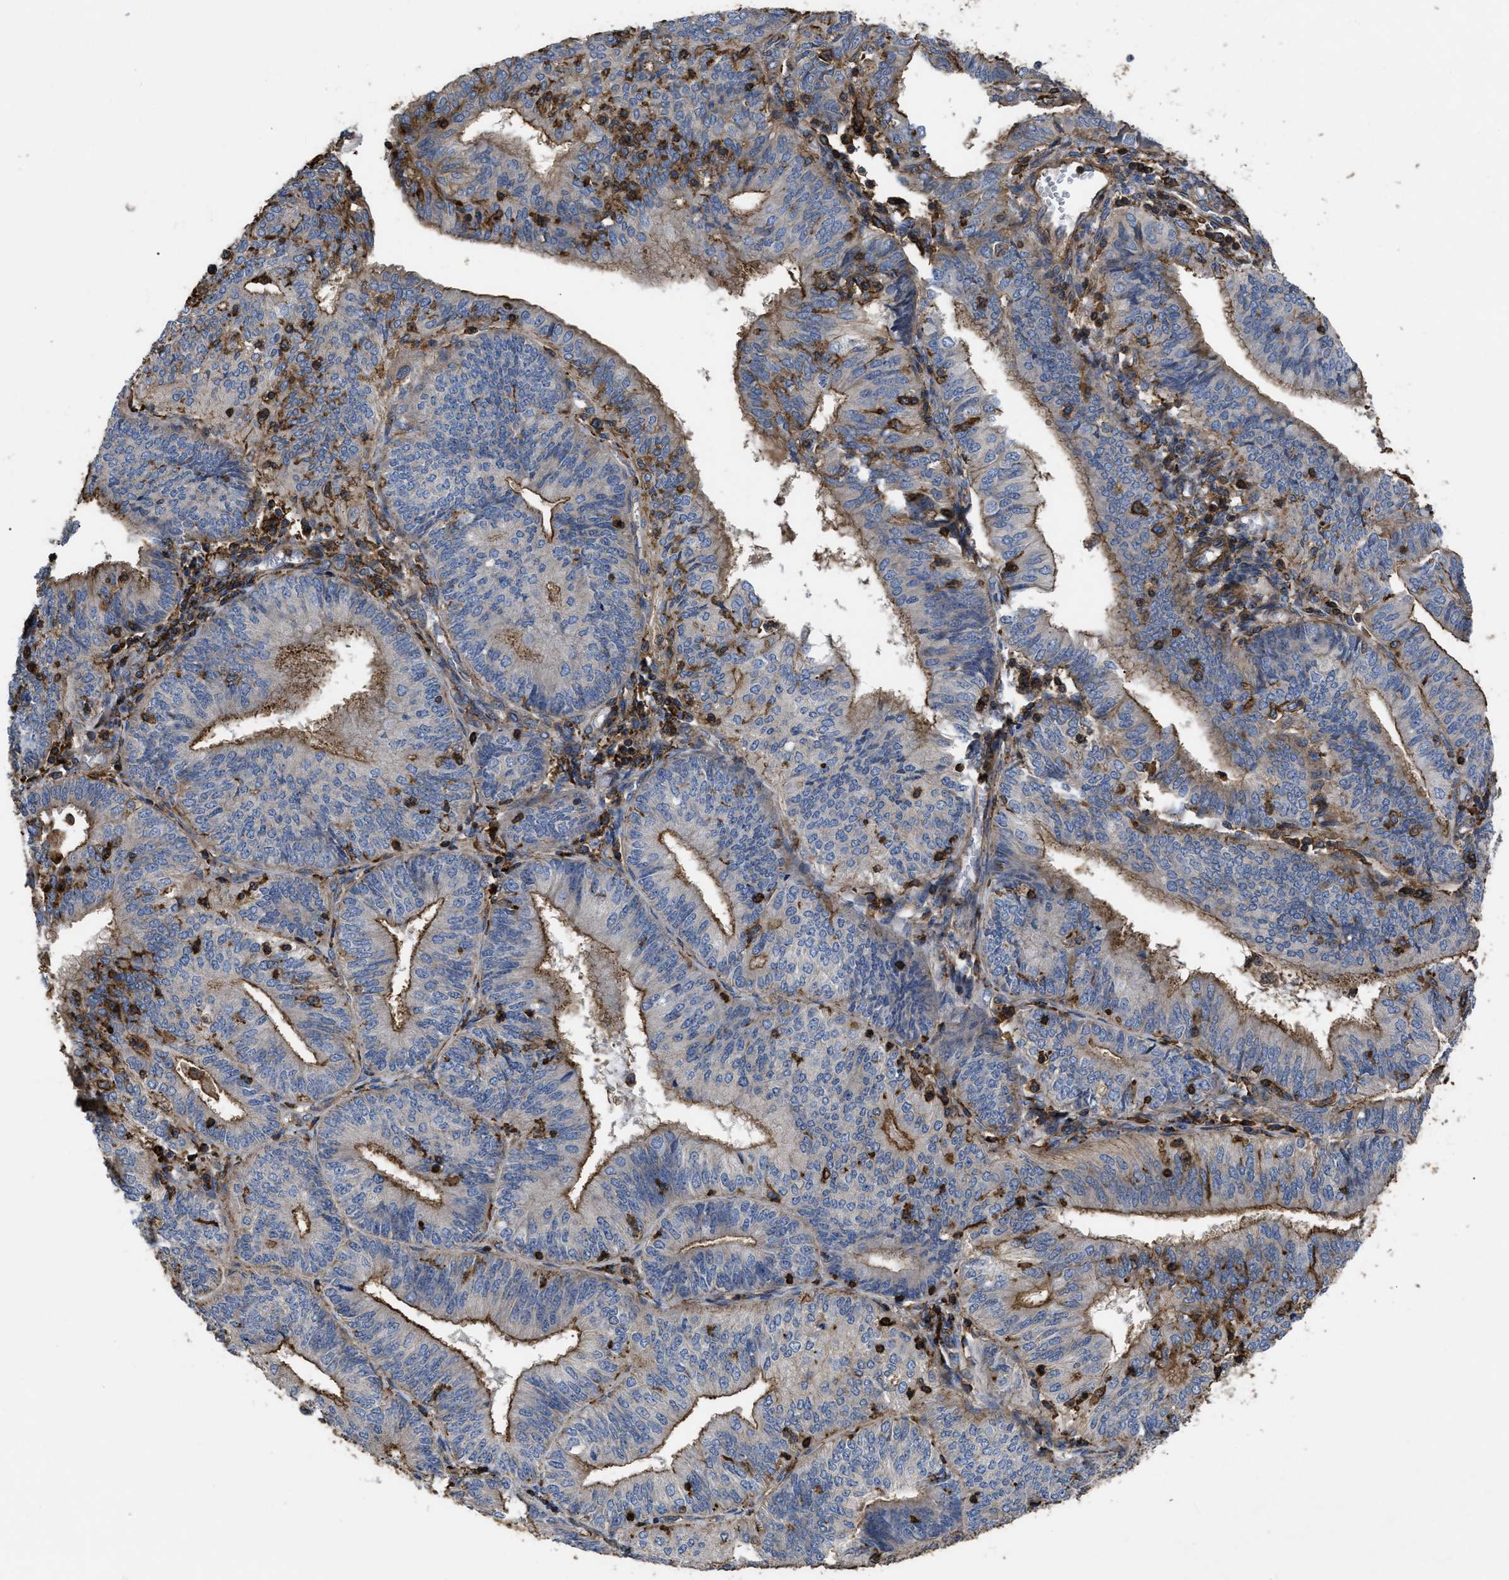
{"staining": {"intensity": "moderate", "quantity": ">75%", "location": "cytoplasmic/membranous"}, "tissue": "endometrial cancer", "cell_type": "Tumor cells", "image_type": "cancer", "snomed": [{"axis": "morphology", "description": "Adenocarcinoma, NOS"}, {"axis": "topography", "description": "Endometrium"}], "caption": "DAB (3,3'-diaminobenzidine) immunohistochemical staining of endometrial adenocarcinoma demonstrates moderate cytoplasmic/membranous protein staining in approximately >75% of tumor cells.", "gene": "SCUBE2", "patient": {"sex": "female", "age": 58}}